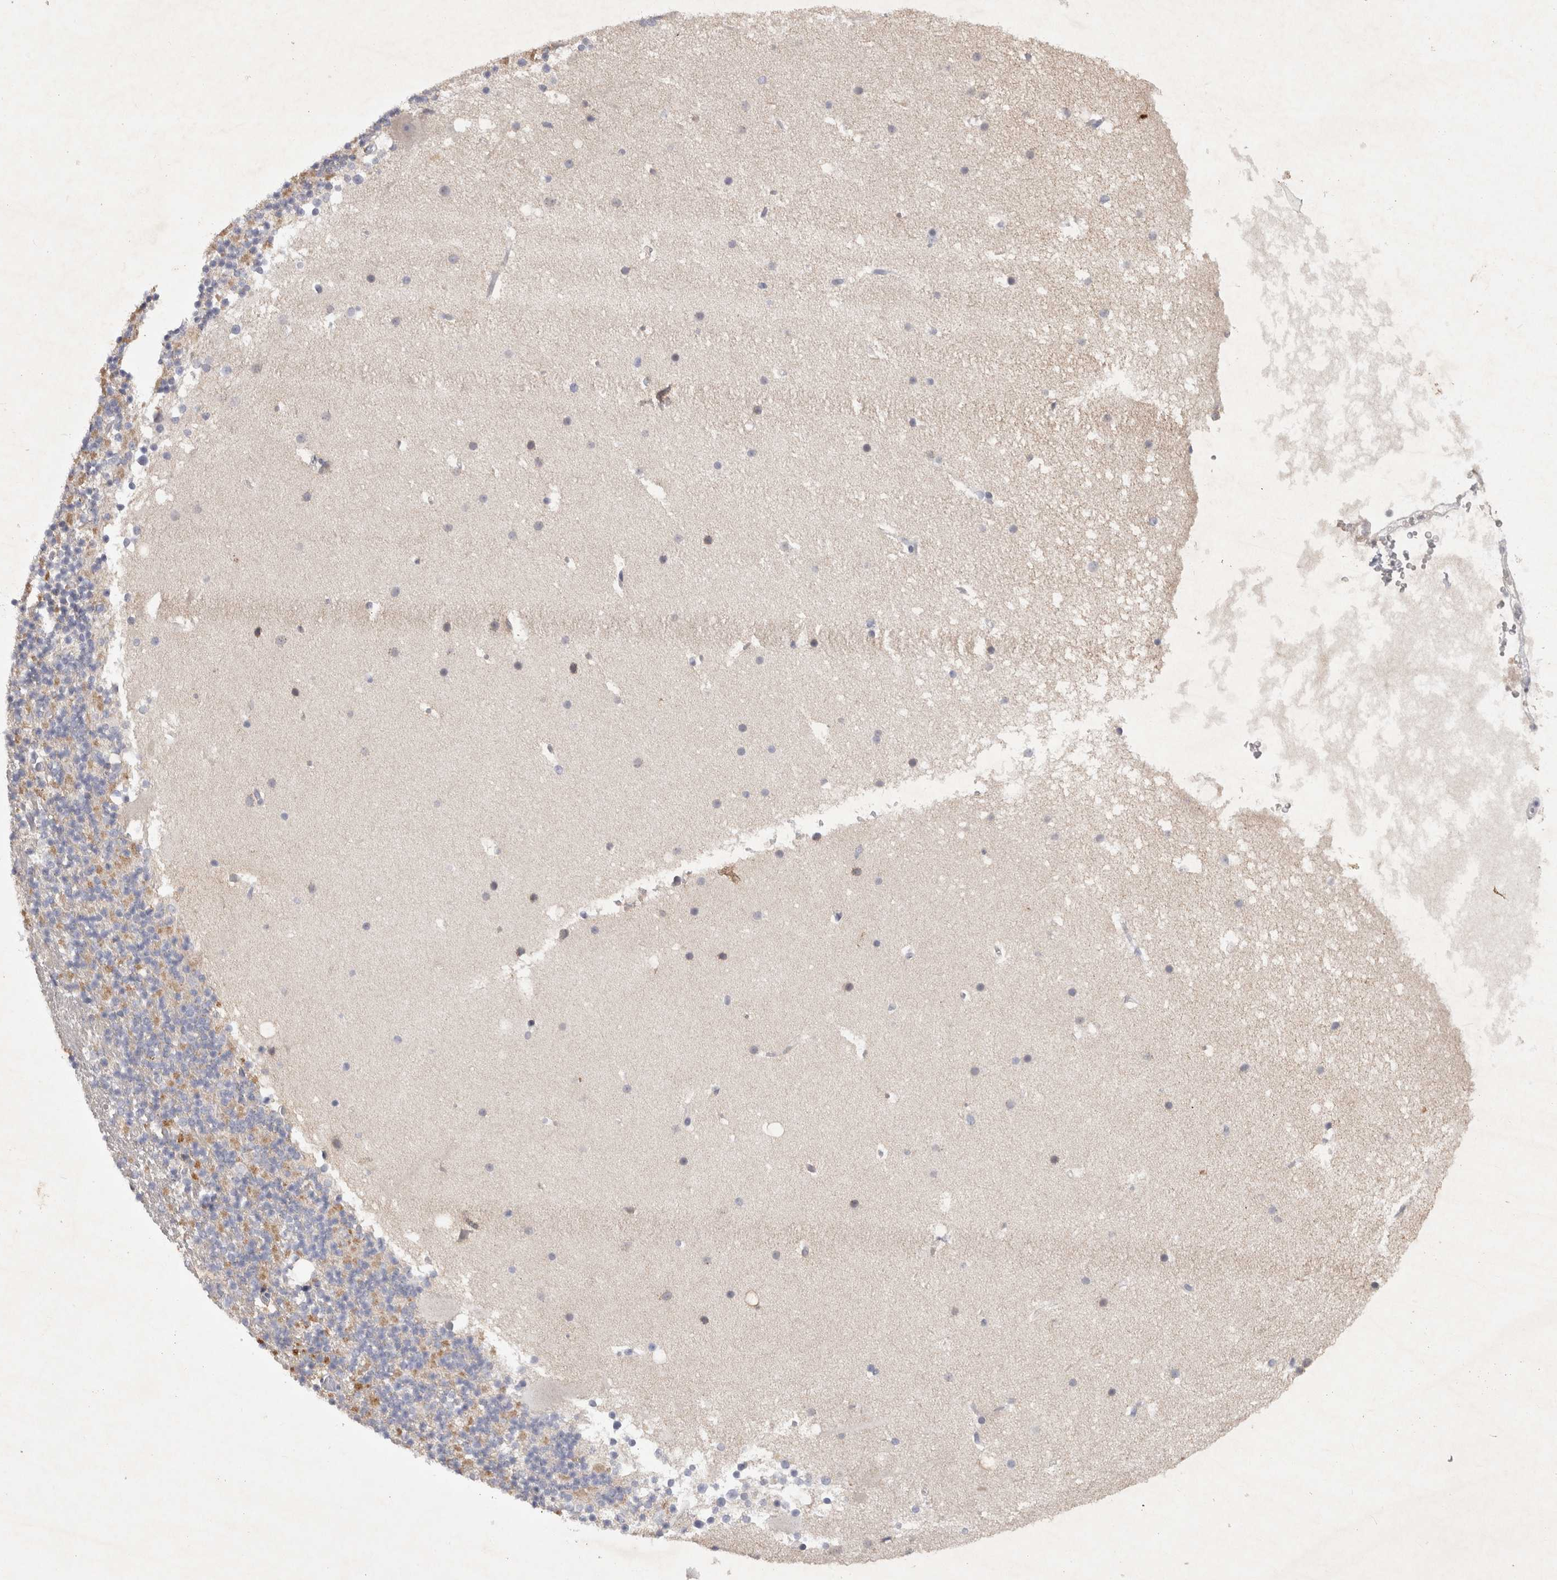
{"staining": {"intensity": "negative", "quantity": "none", "location": "none"}, "tissue": "cerebellum", "cell_type": "Cells in granular layer", "image_type": "normal", "snomed": [{"axis": "morphology", "description": "Normal tissue, NOS"}, {"axis": "topography", "description": "Cerebellum"}], "caption": "Cells in granular layer show no significant positivity in normal cerebellum. (Immunohistochemistry (ihc), brightfield microscopy, high magnification).", "gene": "BZW2", "patient": {"sex": "male", "age": 57}}